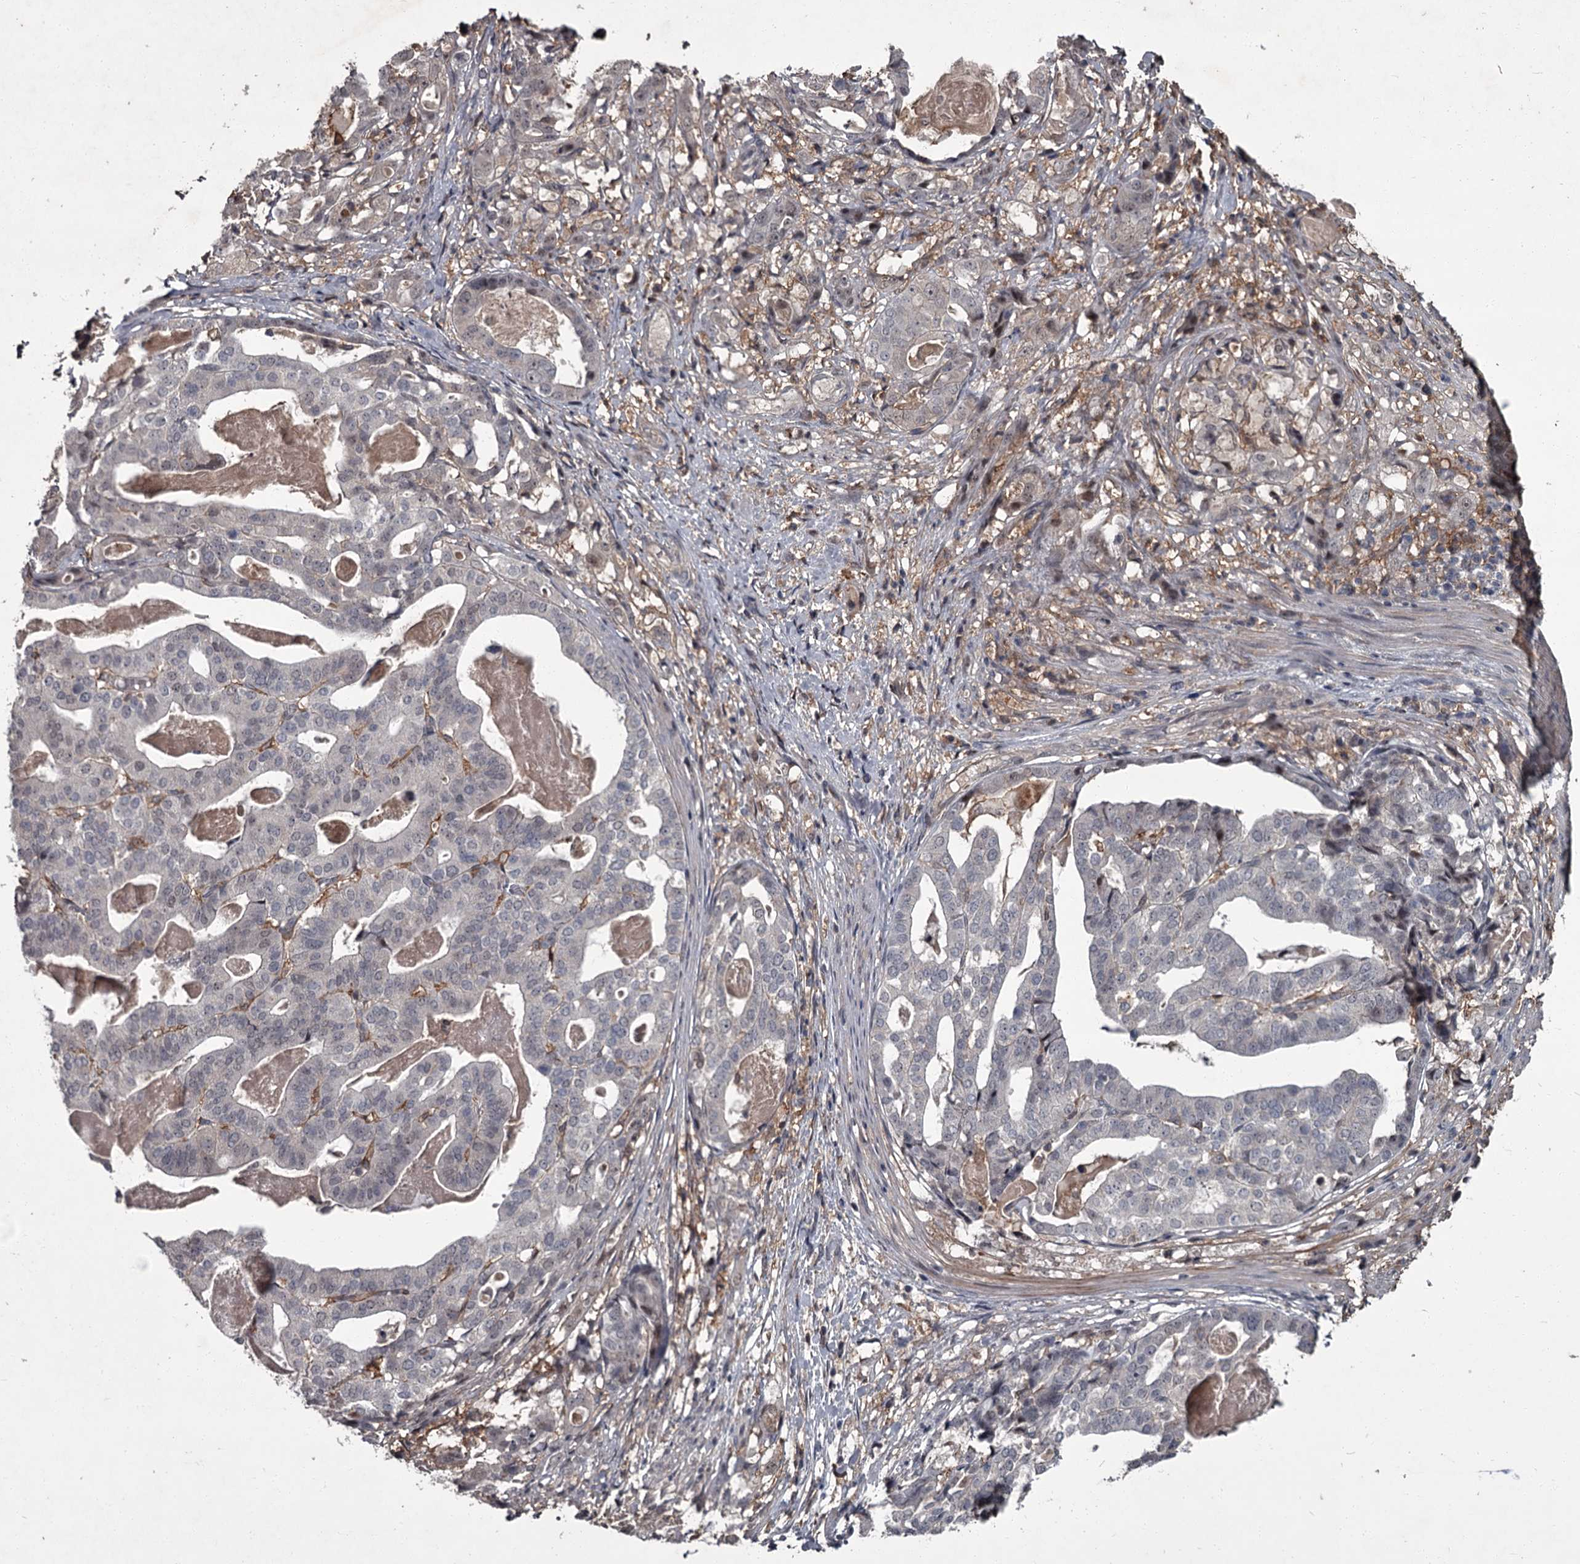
{"staining": {"intensity": "negative", "quantity": "none", "location": "none"}, "tissue": "stomach cancer", "cell_type": "Tumor cells", "image_type": "cancer", "snomed": [{"axis": "morphology", "description": "Adenocarcinoma, NOS"}, {"axis": "topography", "description": "Stomach"}], "caption": "A micrograph of human adenocarcinoma (stomach) is negative for staining in tumor cells.", "gene": "FLVCR2", "patient": {"sex": "male", "age": 48}}